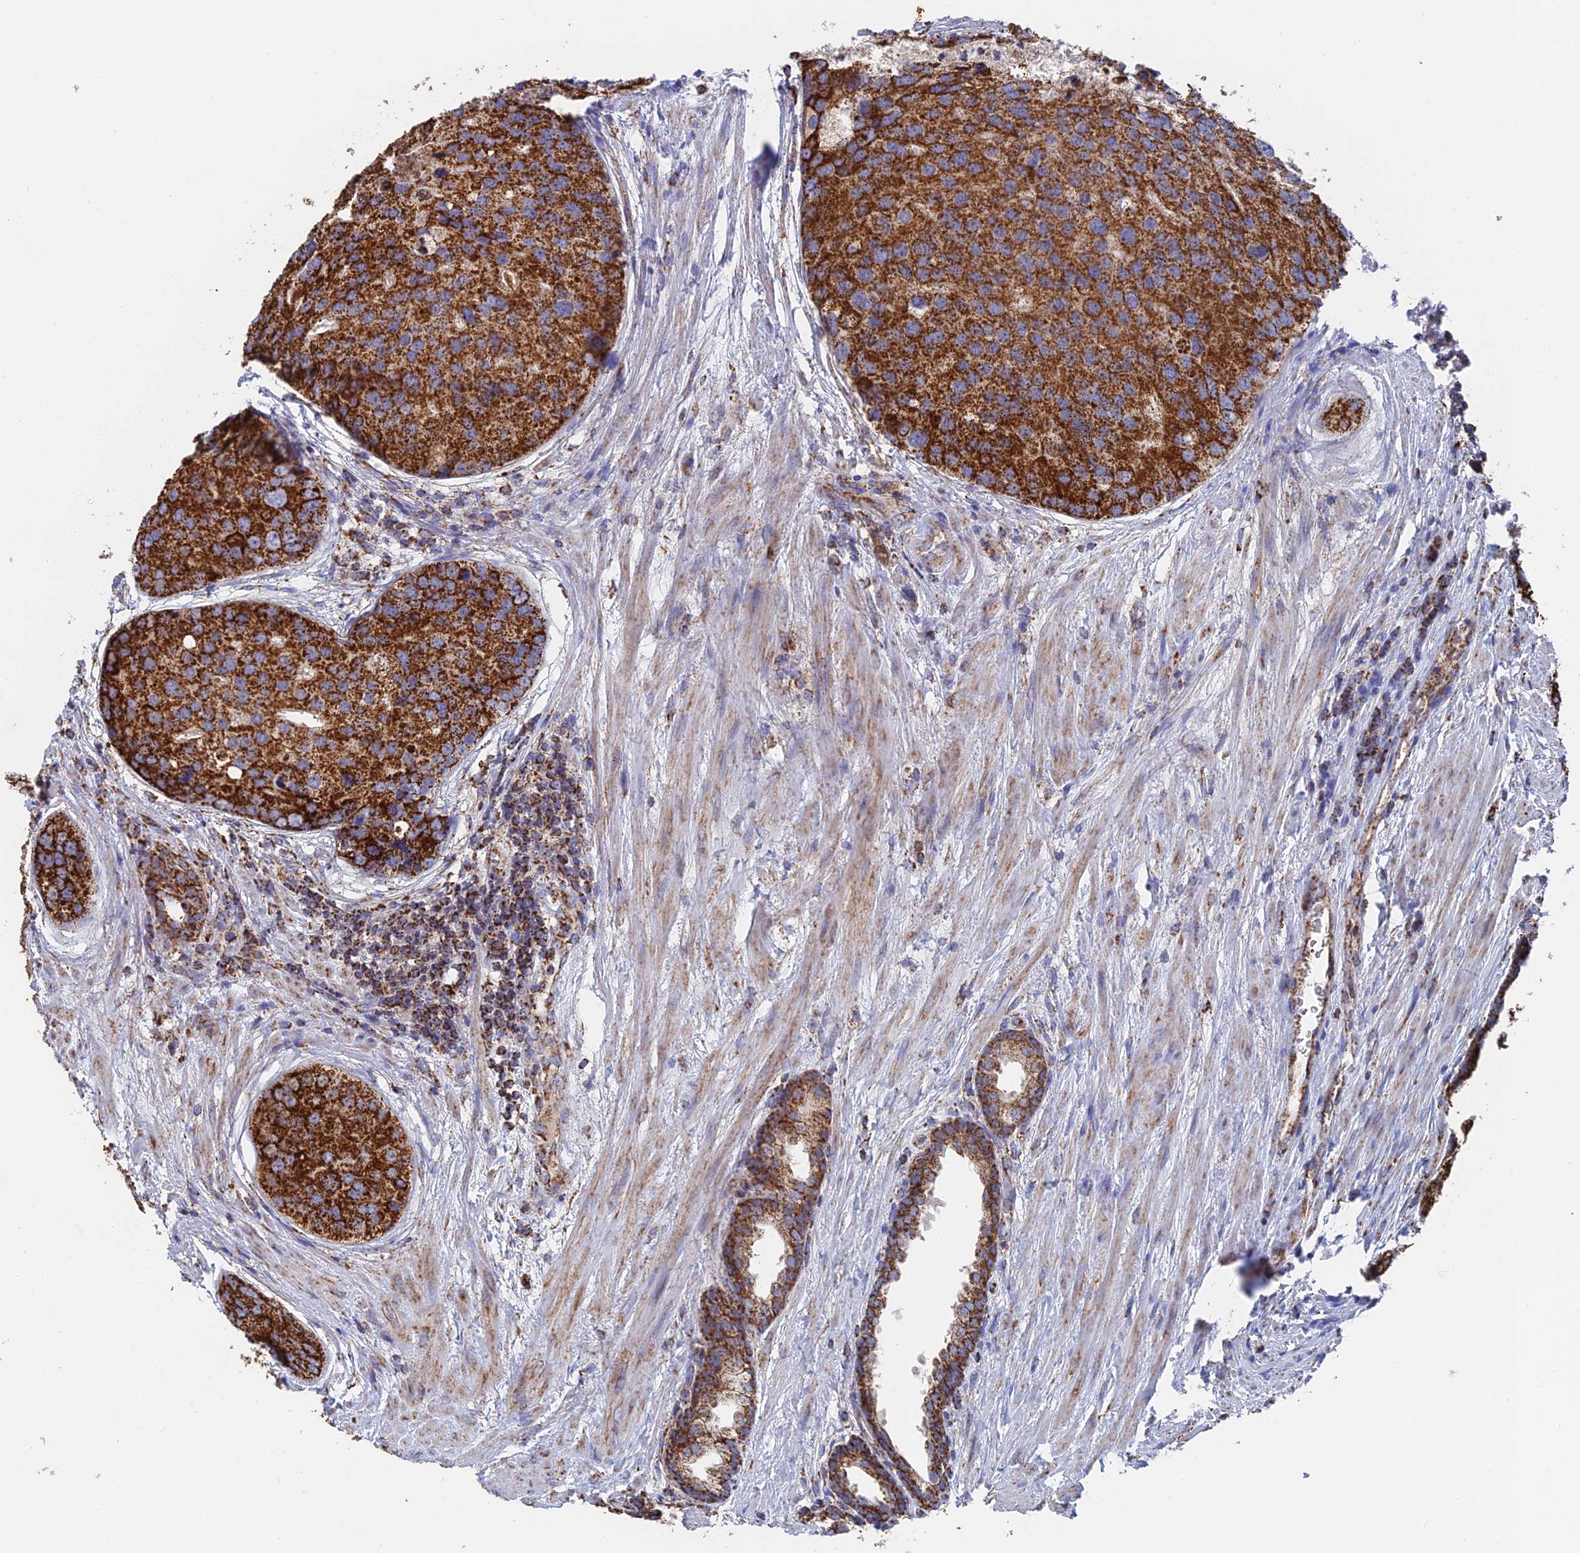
{"staining": {"intensity": "strong", "quantity": ">75%", "location": "cytoplasmic/membranous"}, "tissue": "prostate cancer", "cell_type": "Tumor cells", "image_type": "cancer", "snomed": [{"axis": "morphology", "description": "Adenocarcinoma, High grade"}, {"axis": "topography", "description": "Prostate"}], "caption": "Protein staining of prostate cancer tissue demonstrates strong cytoplasmic/membranous positivity in approximately >75% of tumor cells.", "gene": "HAUS8", "patient": {"sex": "male", "age": 62}}